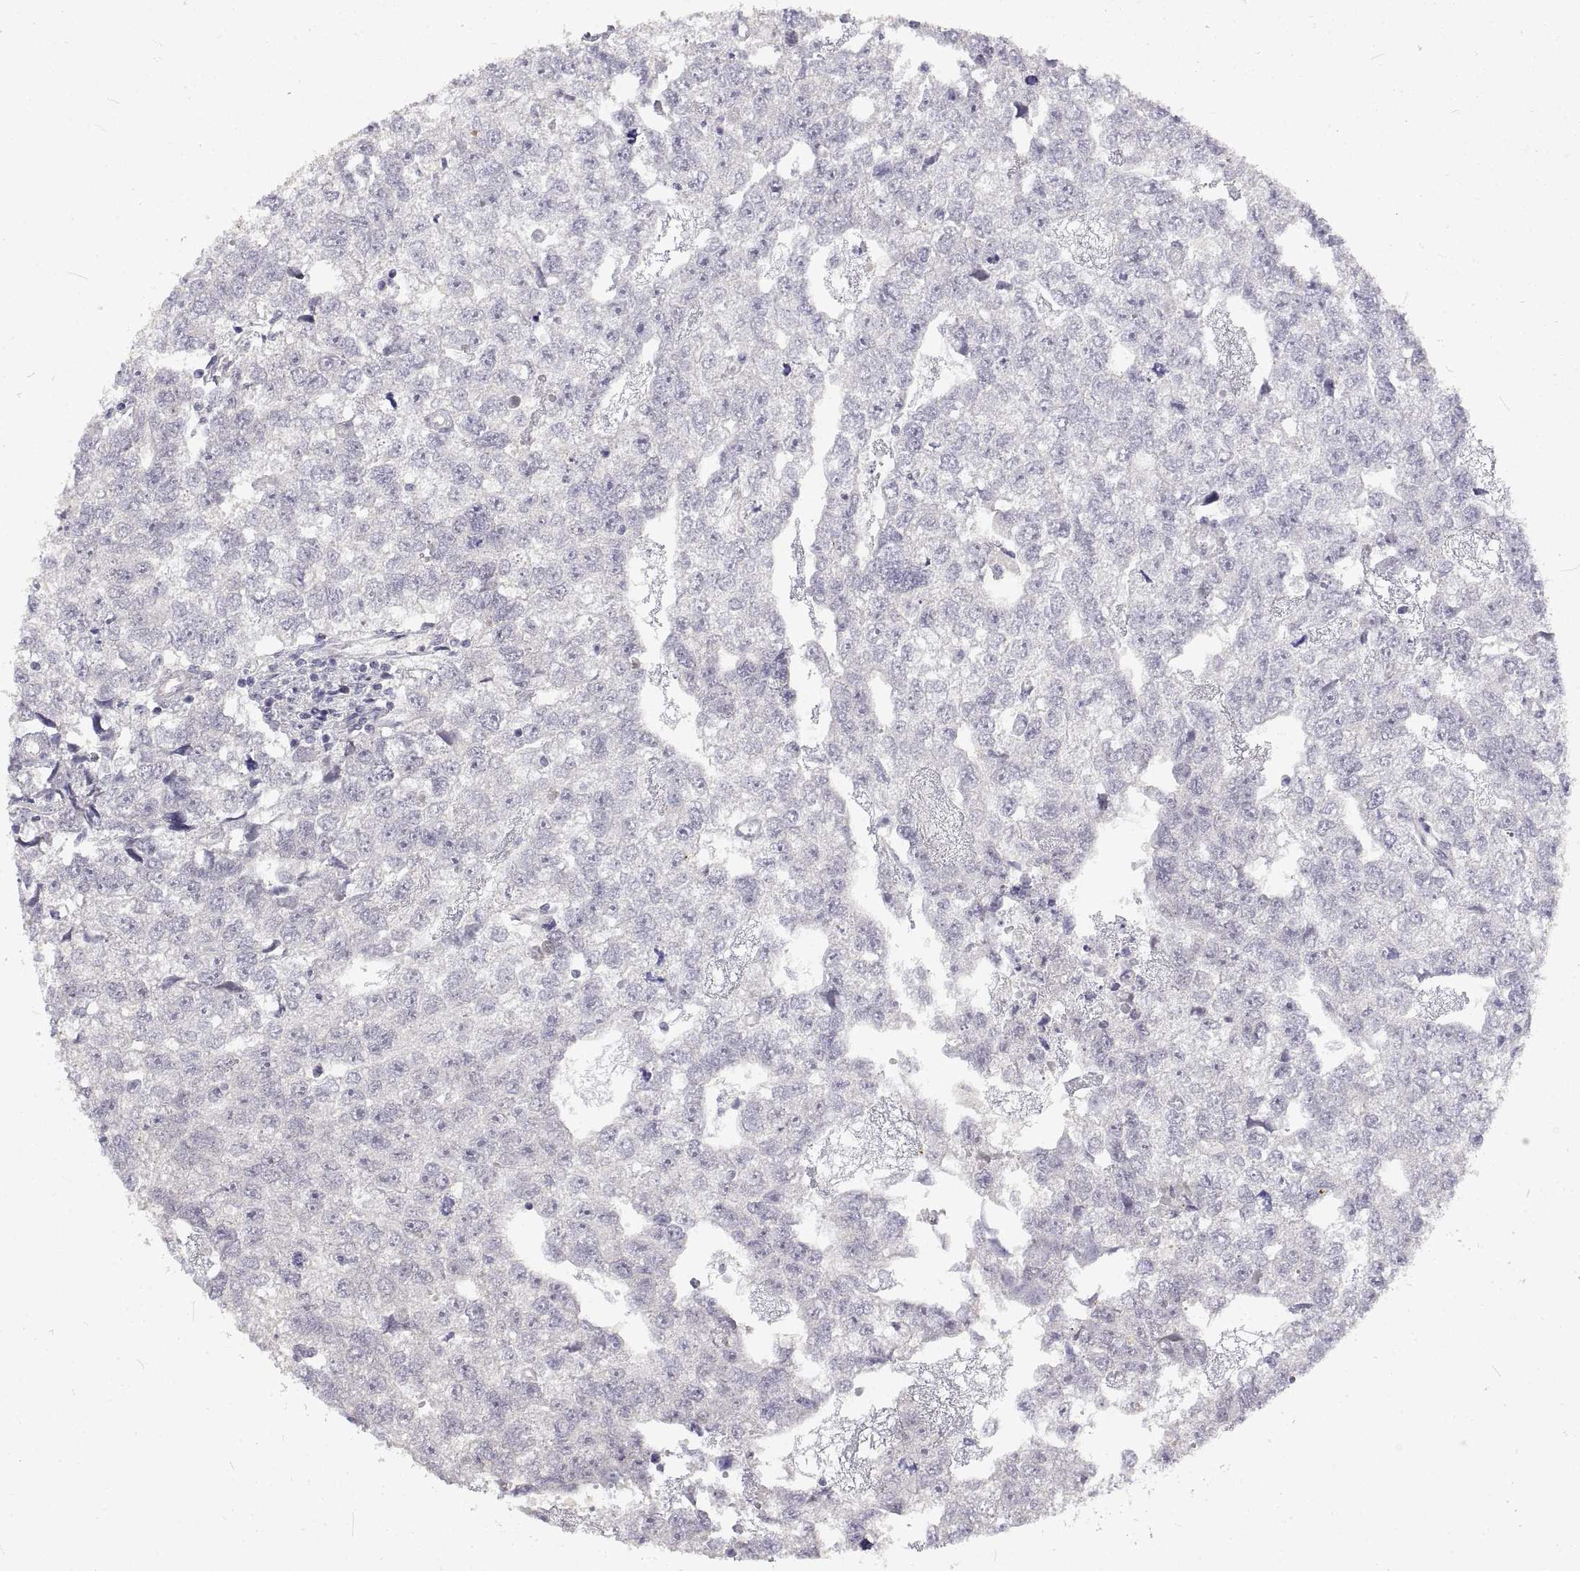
{"staining": {"intensity": "negative", "quantity": "none", "location": "none"}, "tissue": "testis cancer", "cell_type": "Tumor cells", "image_type": "cancer", "snomed": [{"axis": "morphology", "description": "Carcinoma, Embryonal, NOS"}, {"axis": "morphology", "description": "Teratoma, malignant, NOS"}, {"axis": "topography", "description": "Testis"}], "caption": "DAB (3,3'-diaminobenzidine) immunohistochemical staining of human embryonal carcinoma (testis) shows no significant staining in tumor cells.", "gene": "ANO2", "patient": {"sex": "male", "age": 44}}